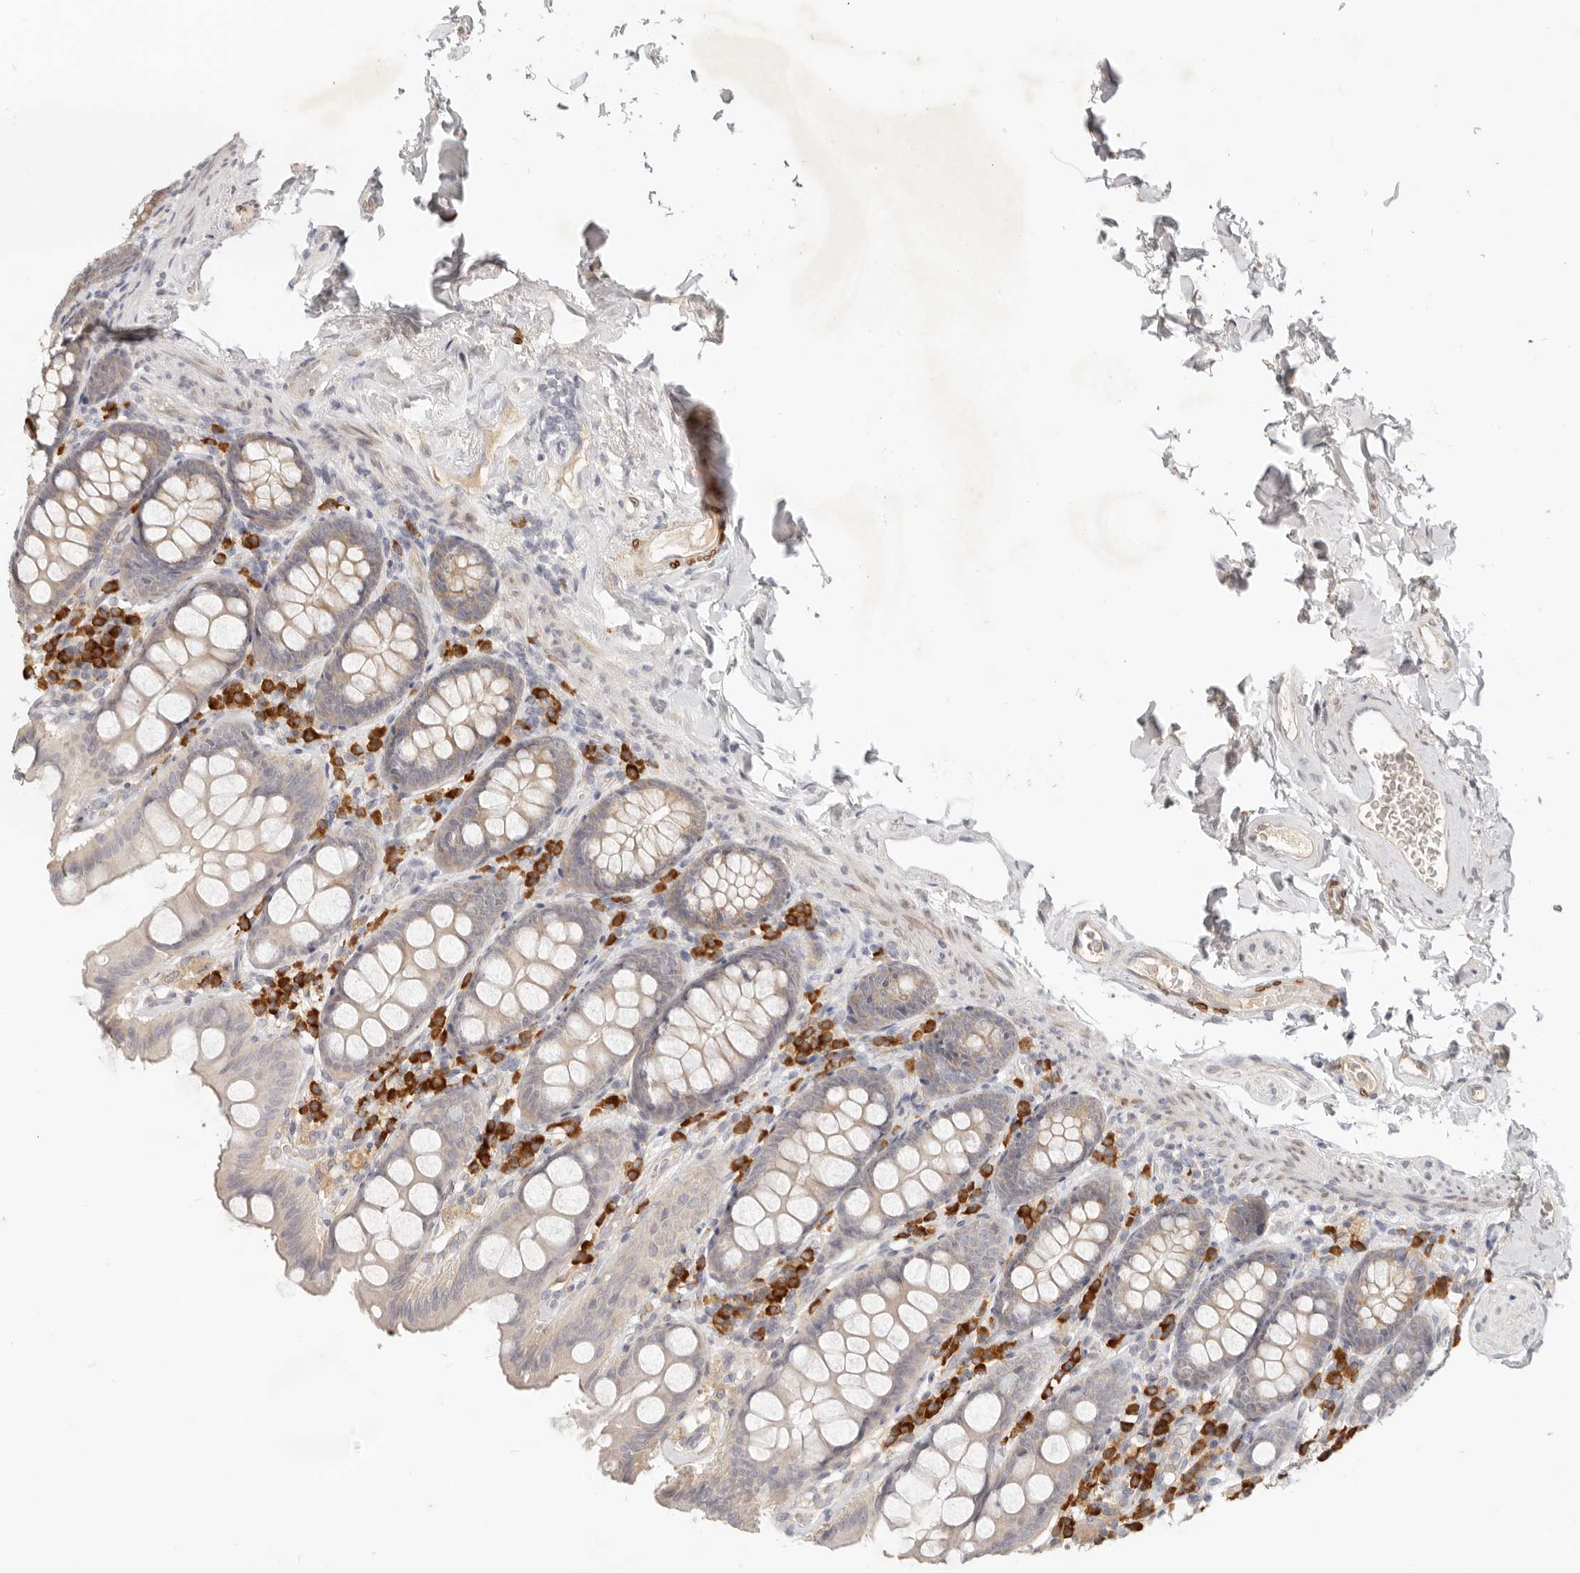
{"staining": {"intensity": "weak", "quantity": "<25%", "location": "cytoplasmic/membranous"}, "tissue": "colon", "cell_type": "Endothelial cells", "image_type": "normal", "snomed": [{"axis": "morphology", "description": "Normal tissue, NOS"}, {"axis": "topography", "description": "Colon"}, {"axis": "topography", "description": "Peripheral nerve tissue"}], "caption": "High power microscopy photomicrograph of an immunohistochemistry (IHC) image of unremarkable colon, revealing no significant positivity in endothelial cells. The staining was performed using DAB (3,3'-diaminobenzidine) to visualize the protein expression in brown, while the nuclei were stained in blue with hematoxylin (Magnification: 20x).", "gene": "PABPC4", "patient": {"sex": "female", "age": 61}}